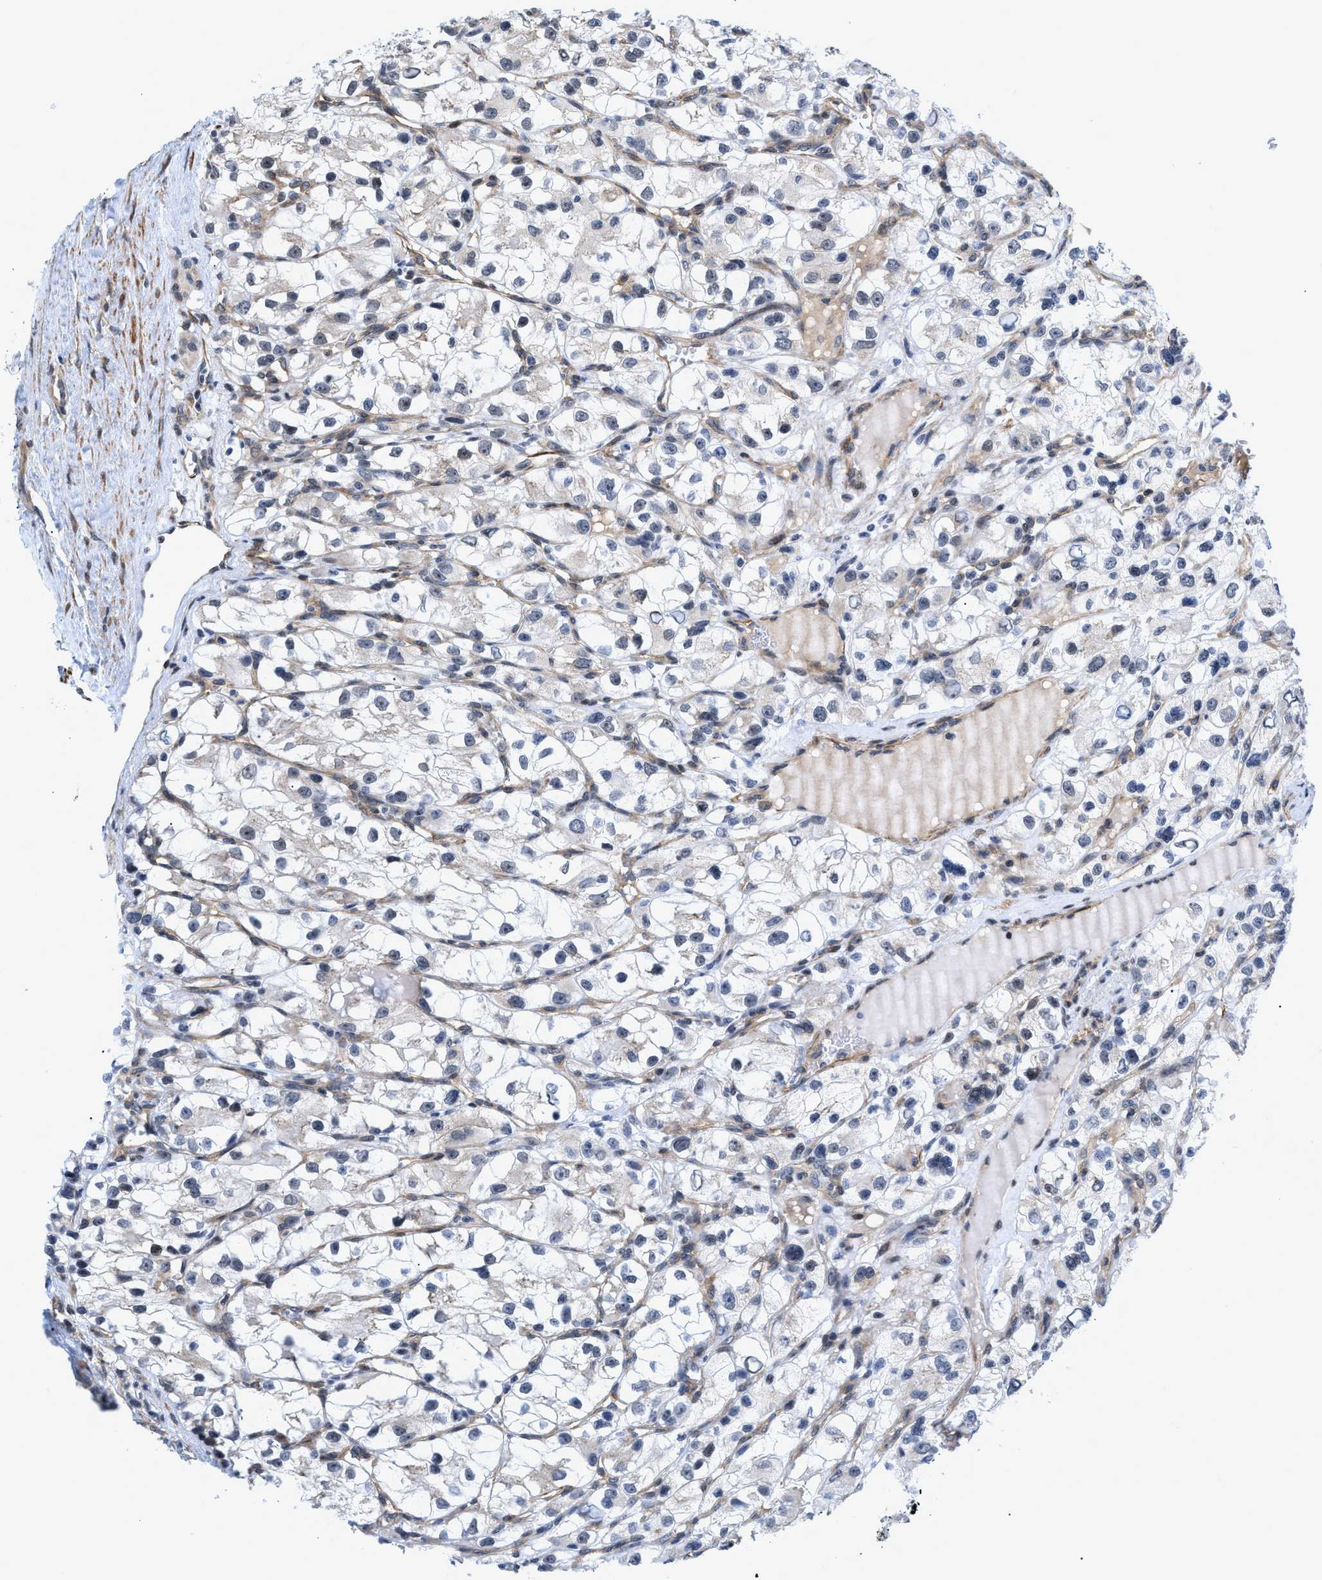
{"staining": {"intensity": "negative", "quantity": "none", "location": "none"}, "tissue": "renal cancer", "cell_type": "Tumor cells", "image_type": "cancer", "snomed": [{"axis": "morphology", "description": "Adenocarcinoma, NOS"}, {"axis": "topography", "description": "Kidney"}], "caption": "Tumor cells are negative for protein expression in human adenocarcinoma (renal). The staining is performed using DAB brown chromogen with nuclei counter-stained in using hematoxylin.", "gene": "GPRASP2", "patient": {"sex": "female", "age": 57}}